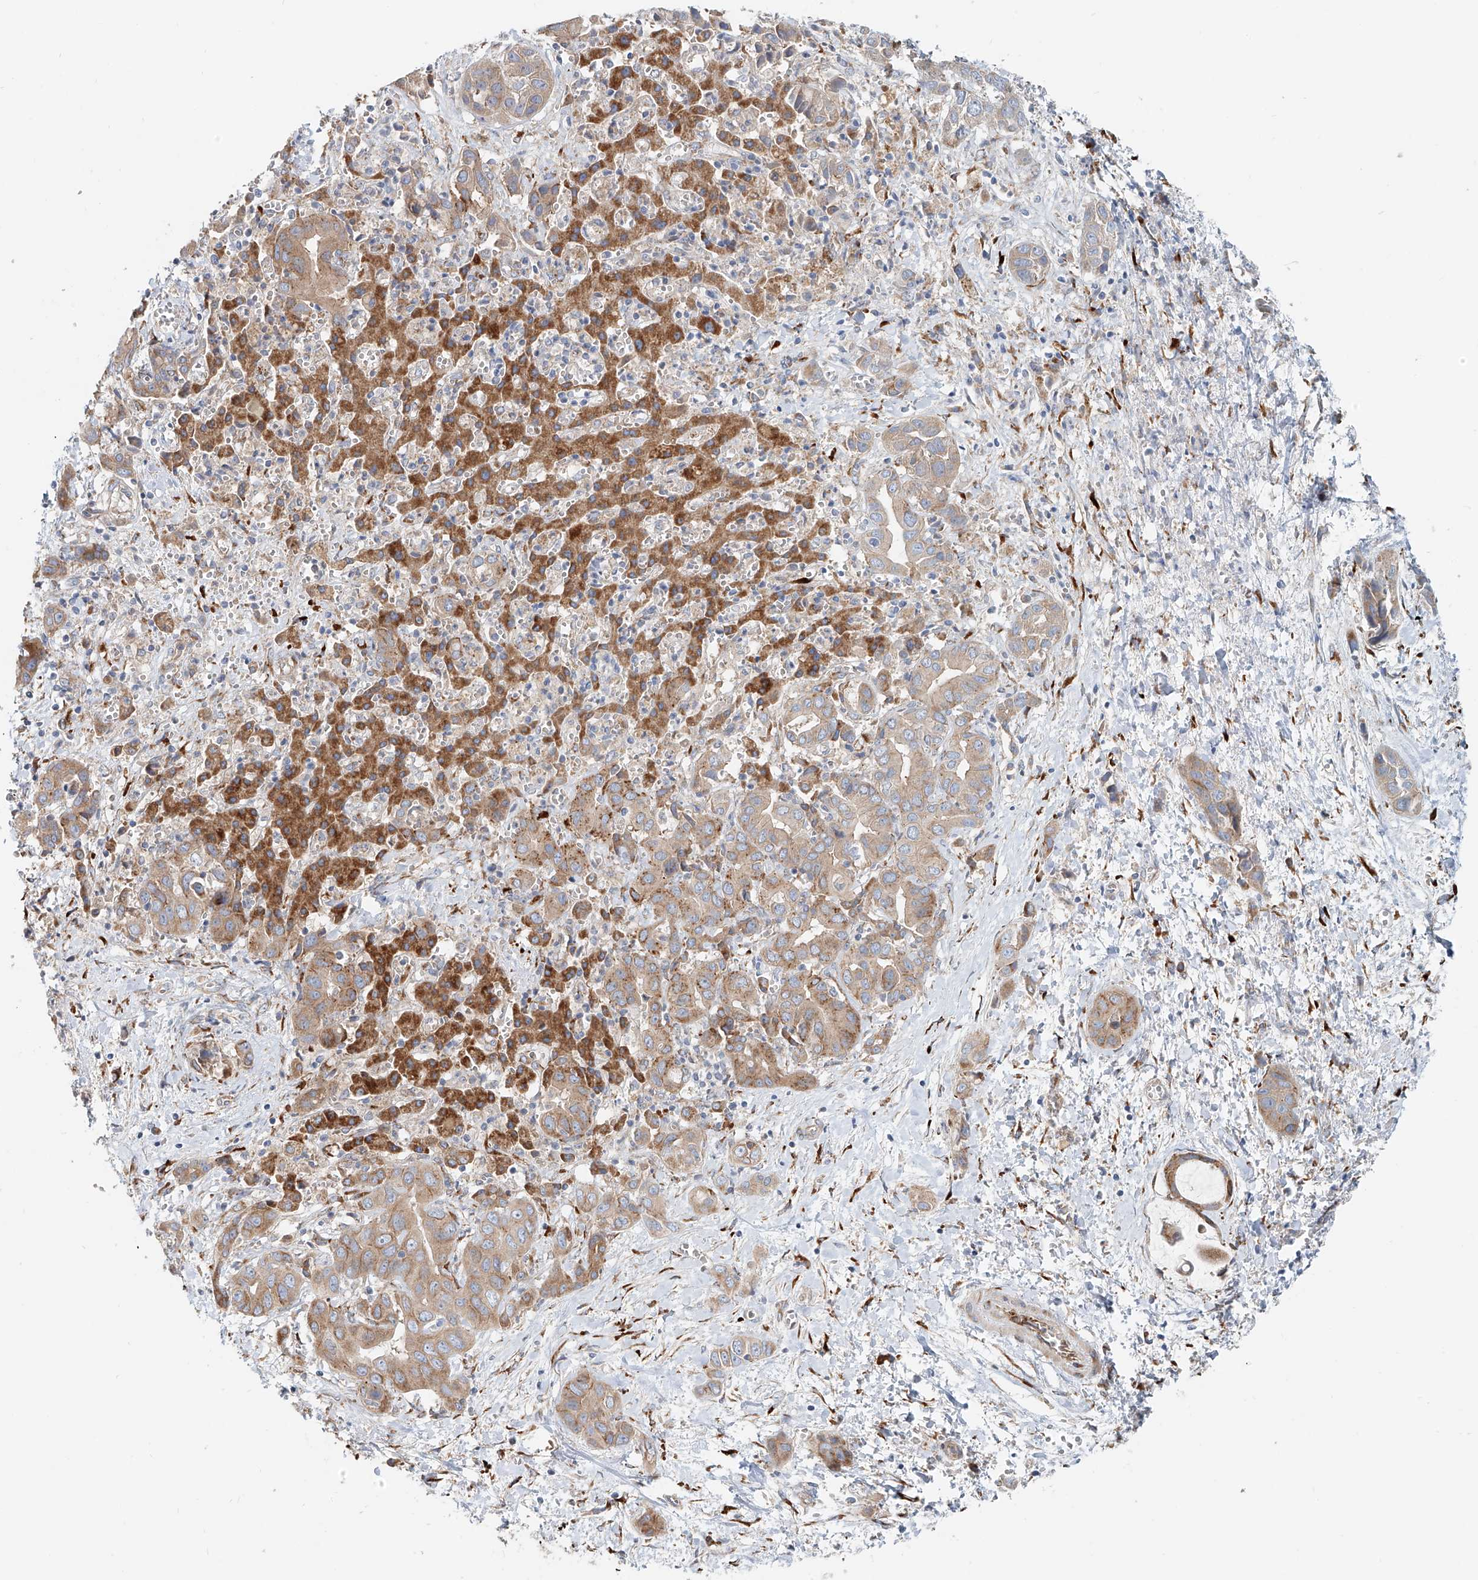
{"staining": {"intensity": "moderate", "quantity": ">75%", "location": "cytoplasmic/membranous"}, "tissue": "liver cancer", "cell_type": "Tumor cells", "image_type": "cancer", "snomed": [{"axis": "morphology", "description": "Cholangiocarcinoma"}, {"axis": "topography", "description": "Liver"}], "caption": "An image showing moderate cytoplasmic/membranous staining in about >75% of tumor cells in liver cancer (cholangiocarcinoma), as visualized by brown immunohistochemical staining.", "gene": "SNAP29", "patient": {"sex": "female", "age": 52}}